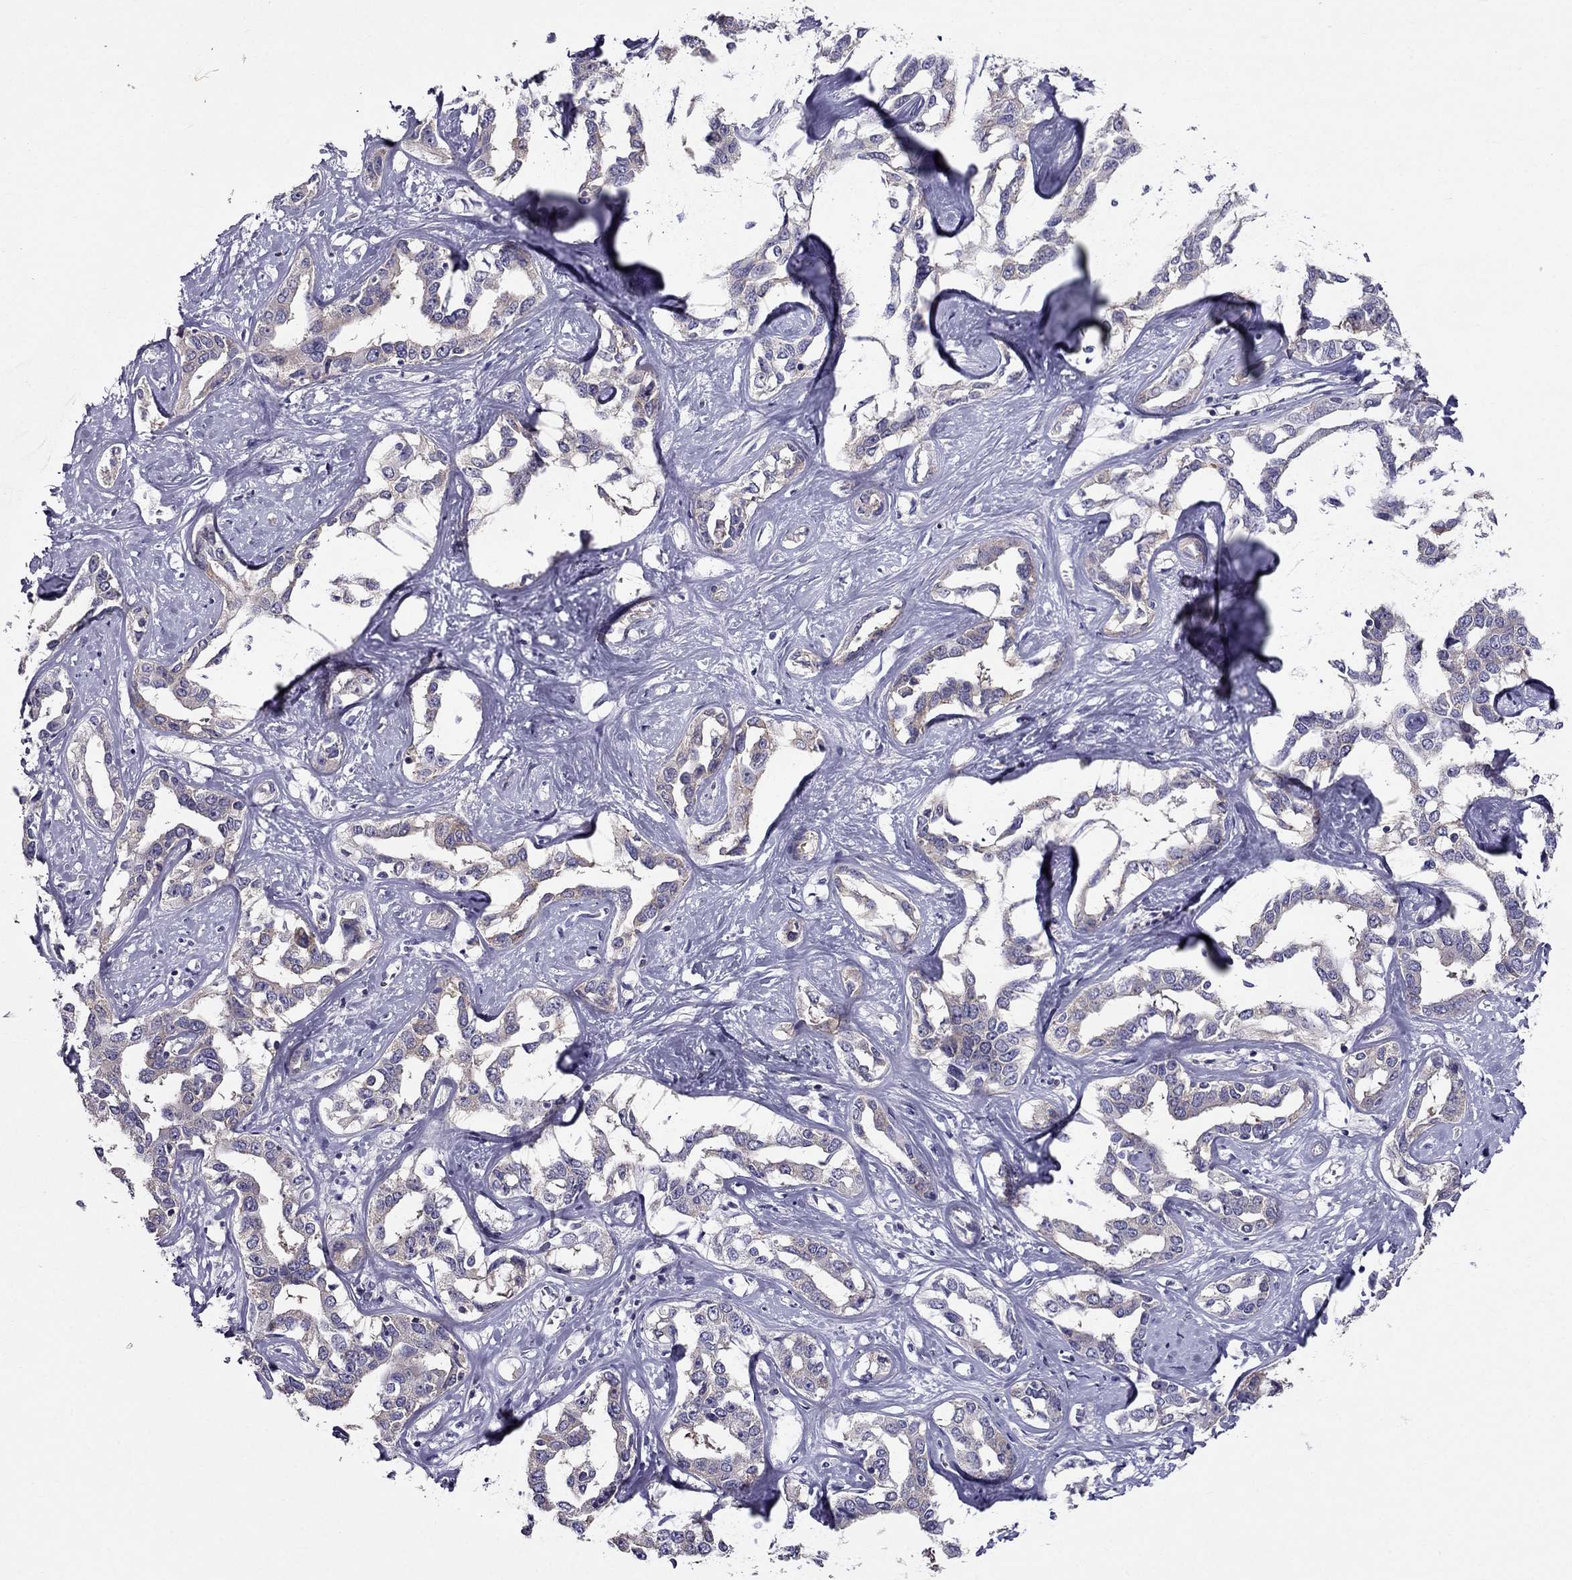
{"staining": {"intensity": "negative", "quantity": "none", "location": "none"}, "tissue": "liver cancer", "cell_type": "Tumor cells", "image_type": "cancer", "snomed": [{"axis": "morphology", "description": "Cholangiocarcinoma"}, {"axis": "topography", "description": "Liver"}], "caption": "Immunohistochemical staining of human liver cholangiocarcinoma demonstrates no significant expression in tumor cells.", "gene": "AAK1", "patient": {"sex": "male", "age": 59}}